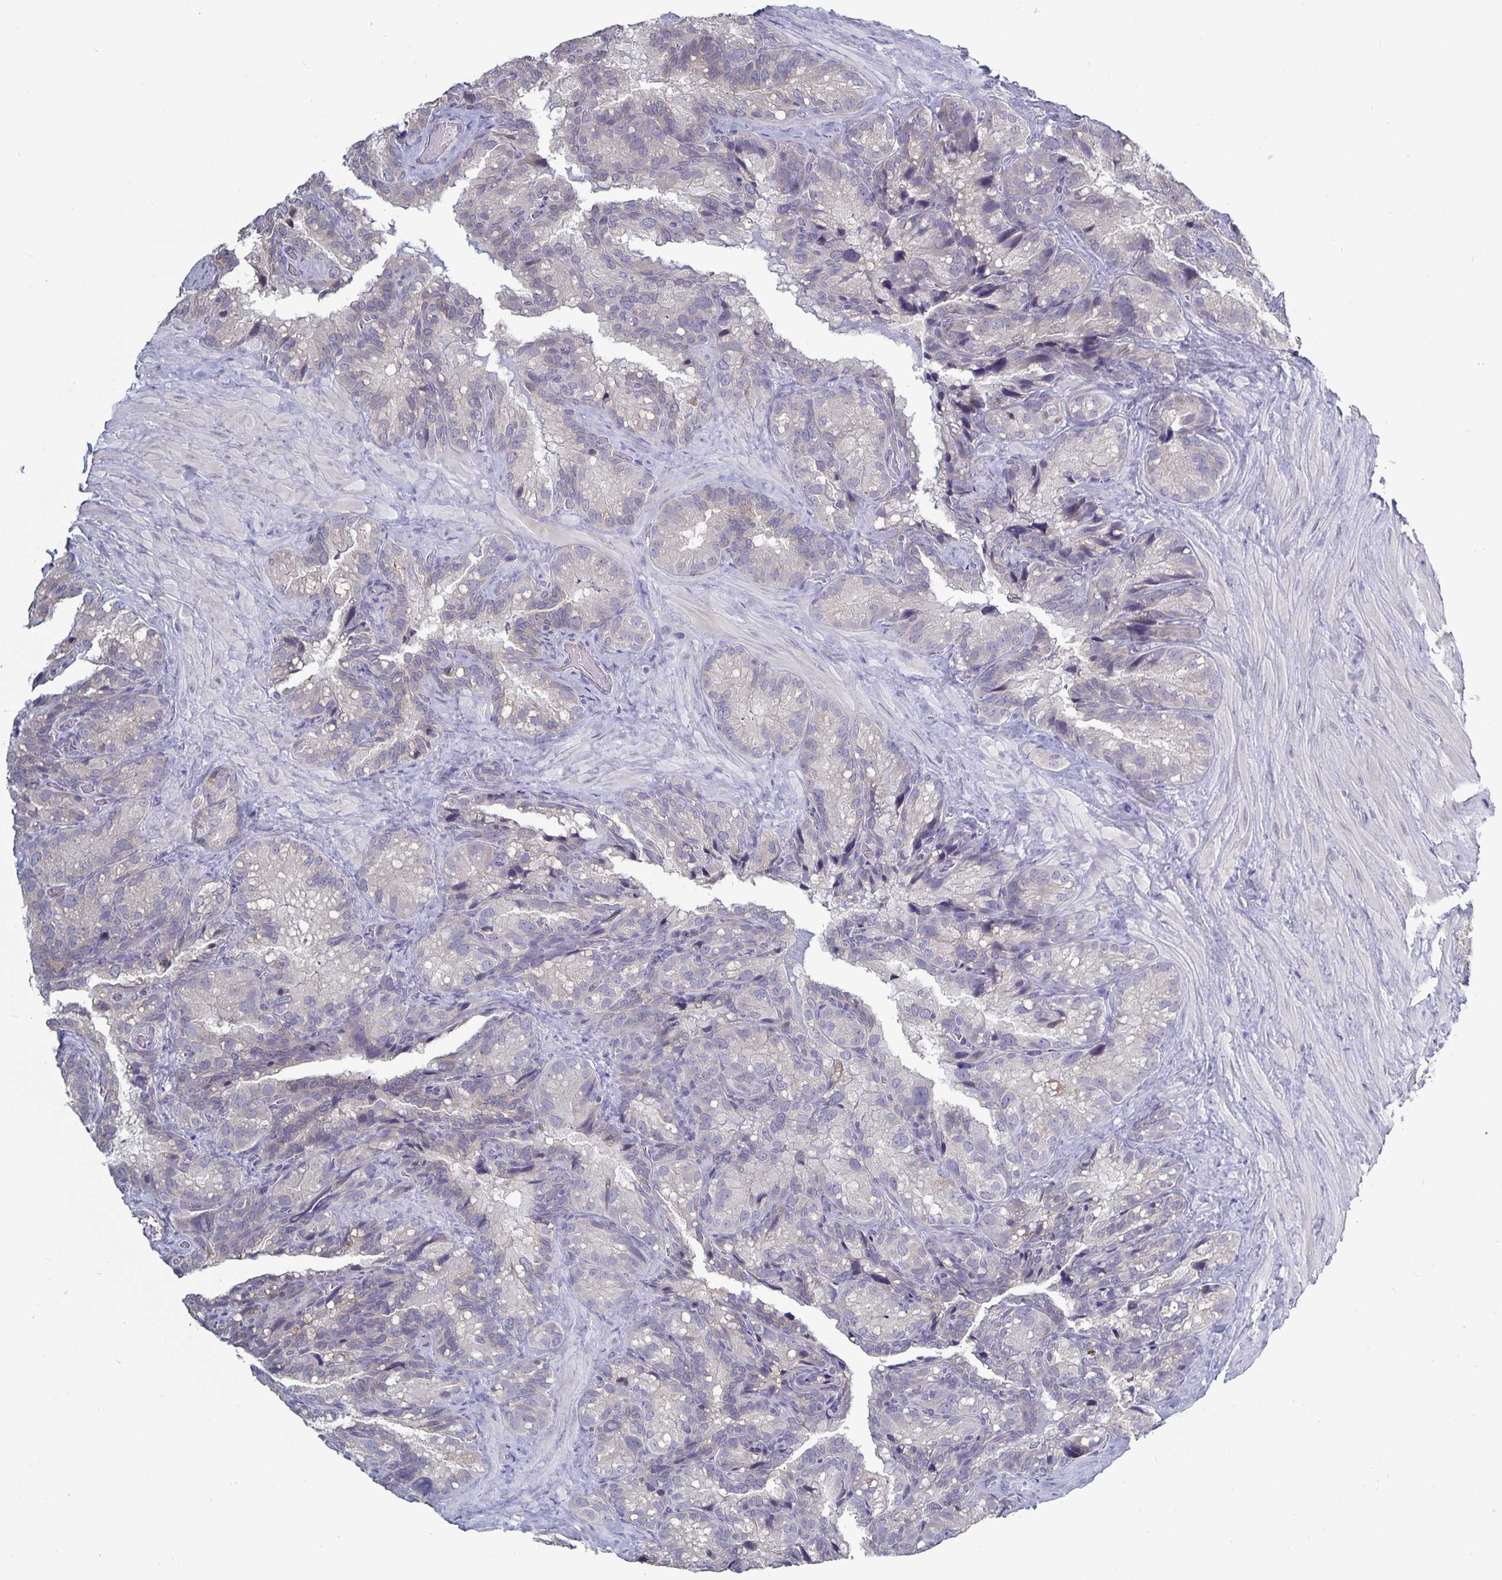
{"staining": {"intensity": "negative", "quantity": "none", "location": "none"}, "tissue": "seminal vesicle", "cell_type": "Glandular cells", "image_type": "normal", "snomed": [{"axis": "morphology", "description": "Normal tissue, NOS"}, {"axis": "topography", "description": "Seminal veicle"}], "caption": "DAB (3,3'-diaminobenzidine) immunohistochemical staining of benign seminal vesicle reveals no significant expression in glandular cells. Nuclei are stained in blue.", "gene": "PLCB3", "patient": {"sex": "male", "age": 60}}